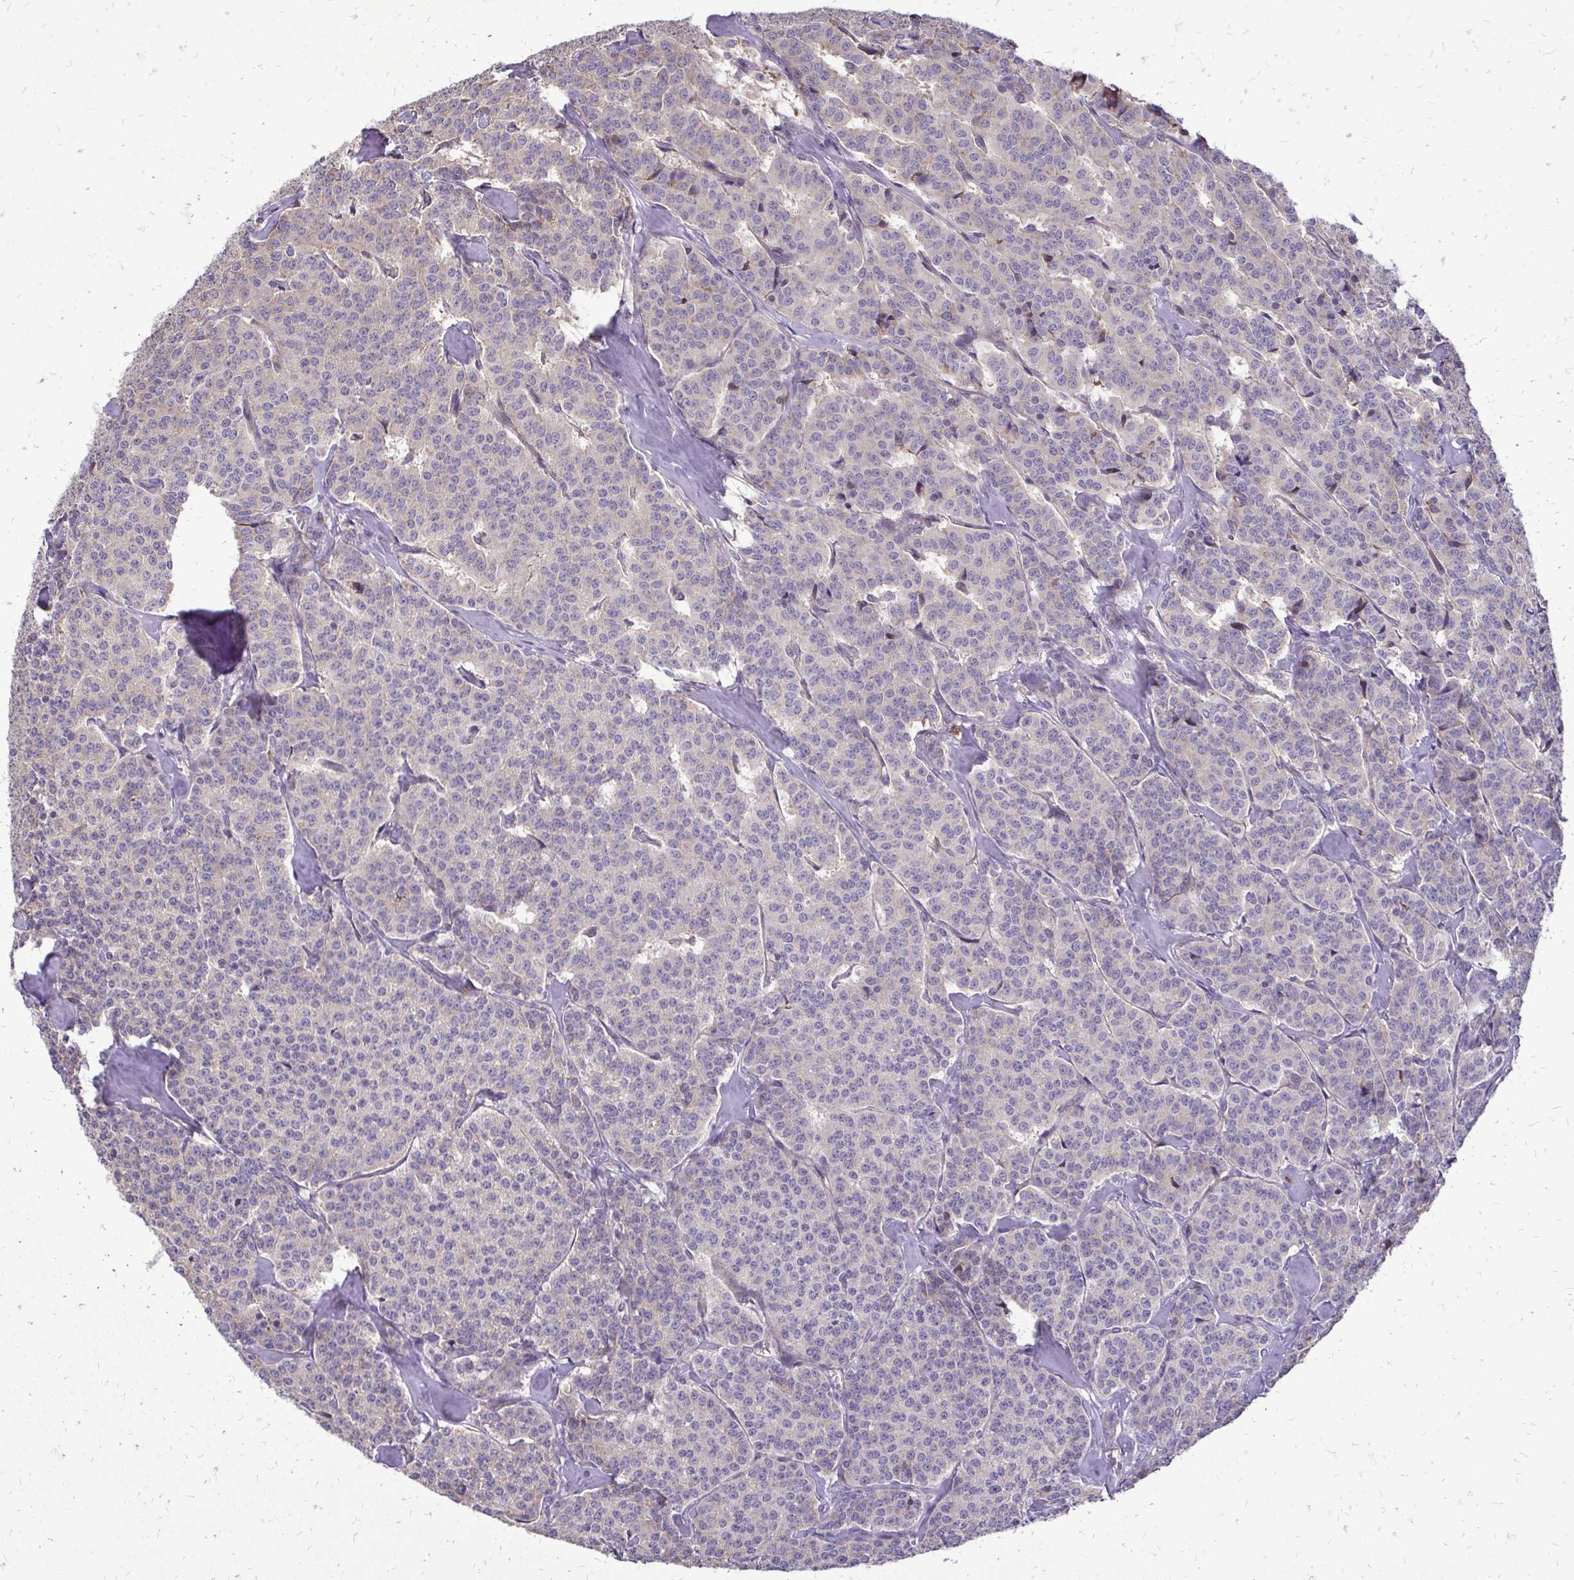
{"staining": {"intensity": "weak", "quantity": "<25%", "location": "cytoplasmic/membranous"}, "tissue": "carcinoid", "cell_type": "Tumor cells", "image_type": "cancer", "snomed": [{"axis": "morphology", "description": "Normal tissue, NOS"}, {"axis": "morphology", "description": "Carcinoid, malignant, NOS"}, {"axis": "topography", "description": "Lung"}], "caption": "Immunohistochemistry (IHC) photomicrograph of human carcinoid (malignant) stained for a protein (brown), which shows no positivity in tumor cells.", "gene": "RPS3", "patient": {"sex": "female", "age": 46}}